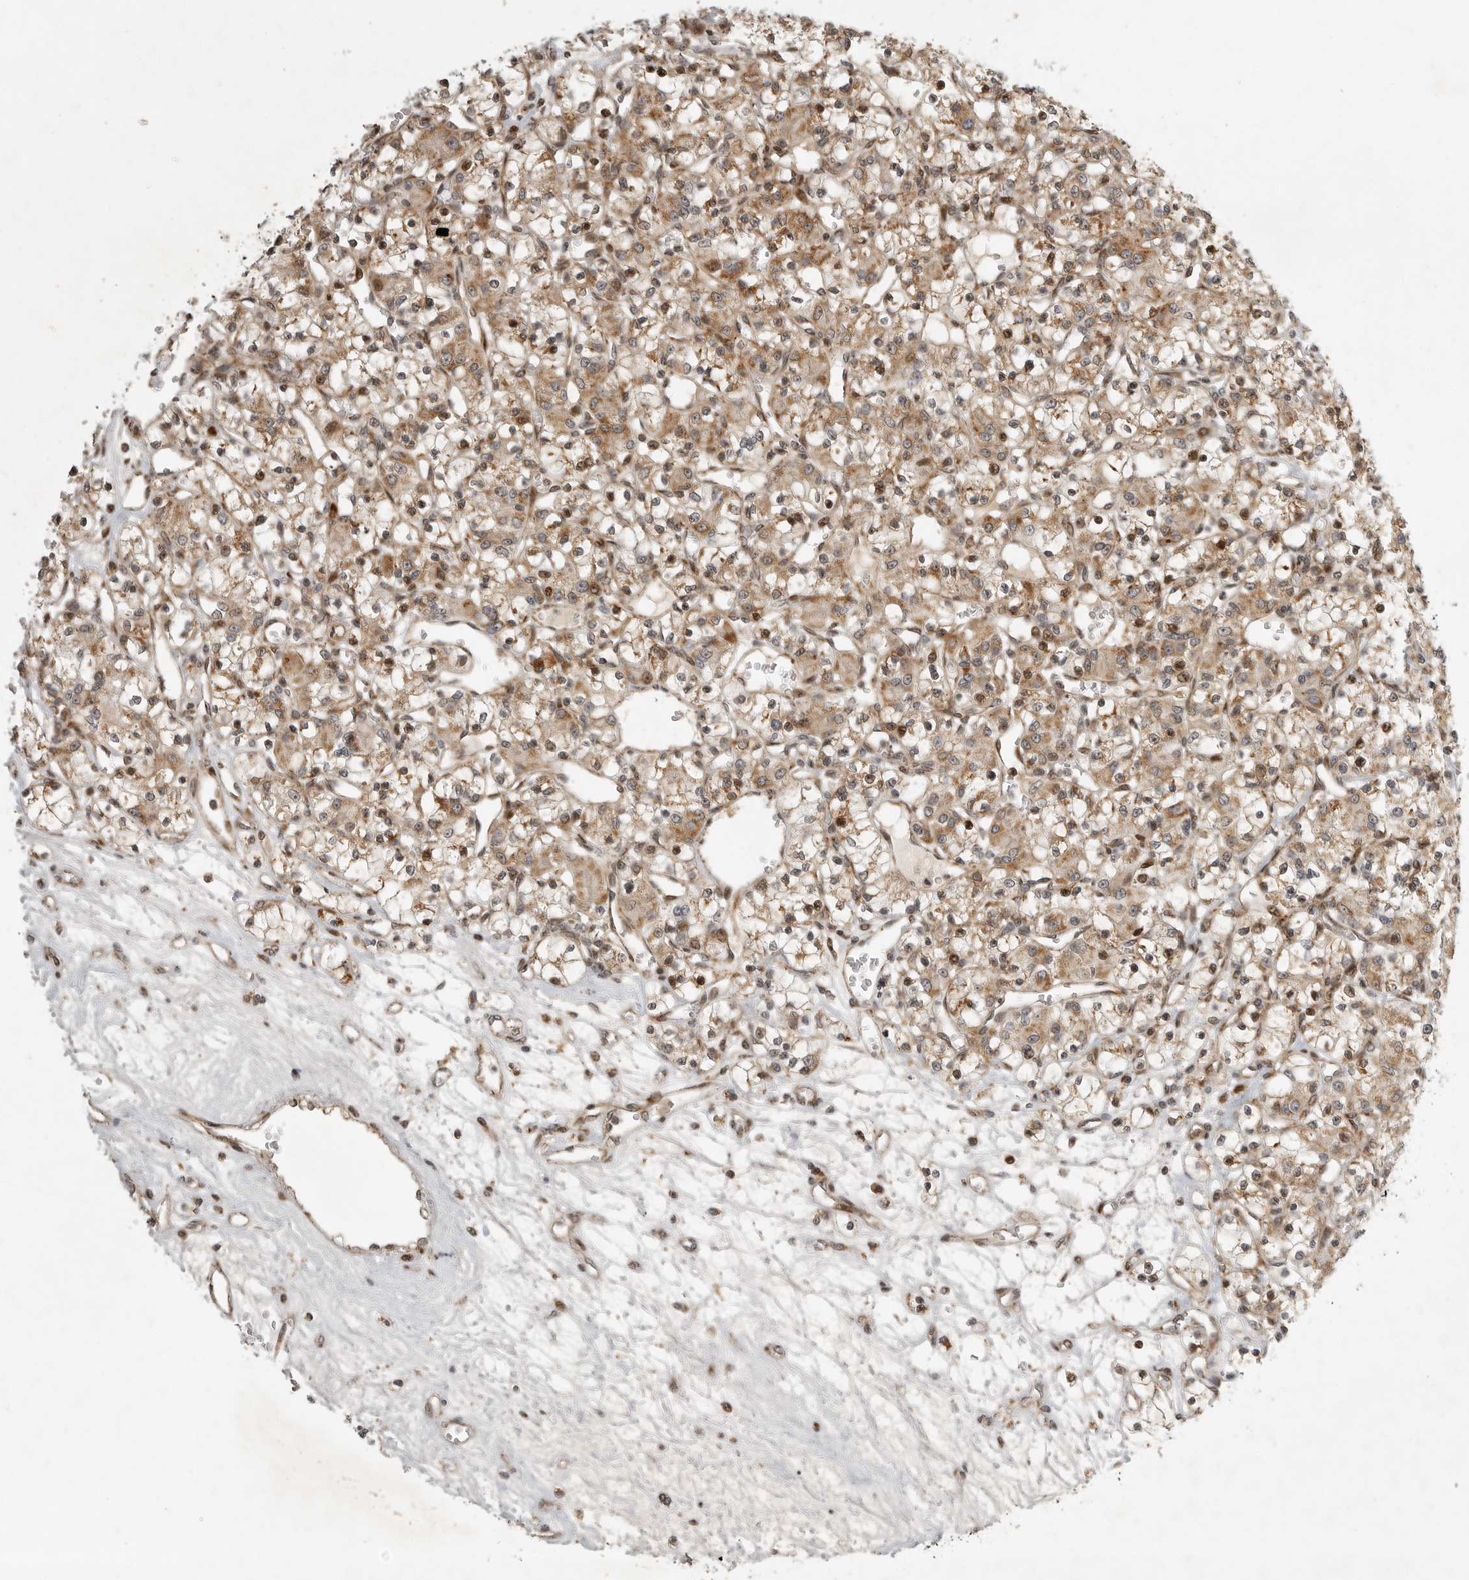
{"staining": {"intensity": "moderate", "quantity": ">75%", "location": "cytoplasmic/membranous"}, "tissue": "renal cancer", "cell_type": "Tumor cells", "image_type": "cancer", "snomed": [{"axis": "morphology", "description": "Adenocarcinoma, NOS"}, {"axis": "topography", "description": "Kidney"}], "caption": "A high-resolution image shows IHC staining of renal adenocarcinoma, which shows moderate cytoplasmic/membranous expression in about >75% of tumor cells. (DAB IHC, brown staining for protein, blue staining for nuclei).", "gene": "NARS2", "patient": {"sex": "female", "age": 59}}